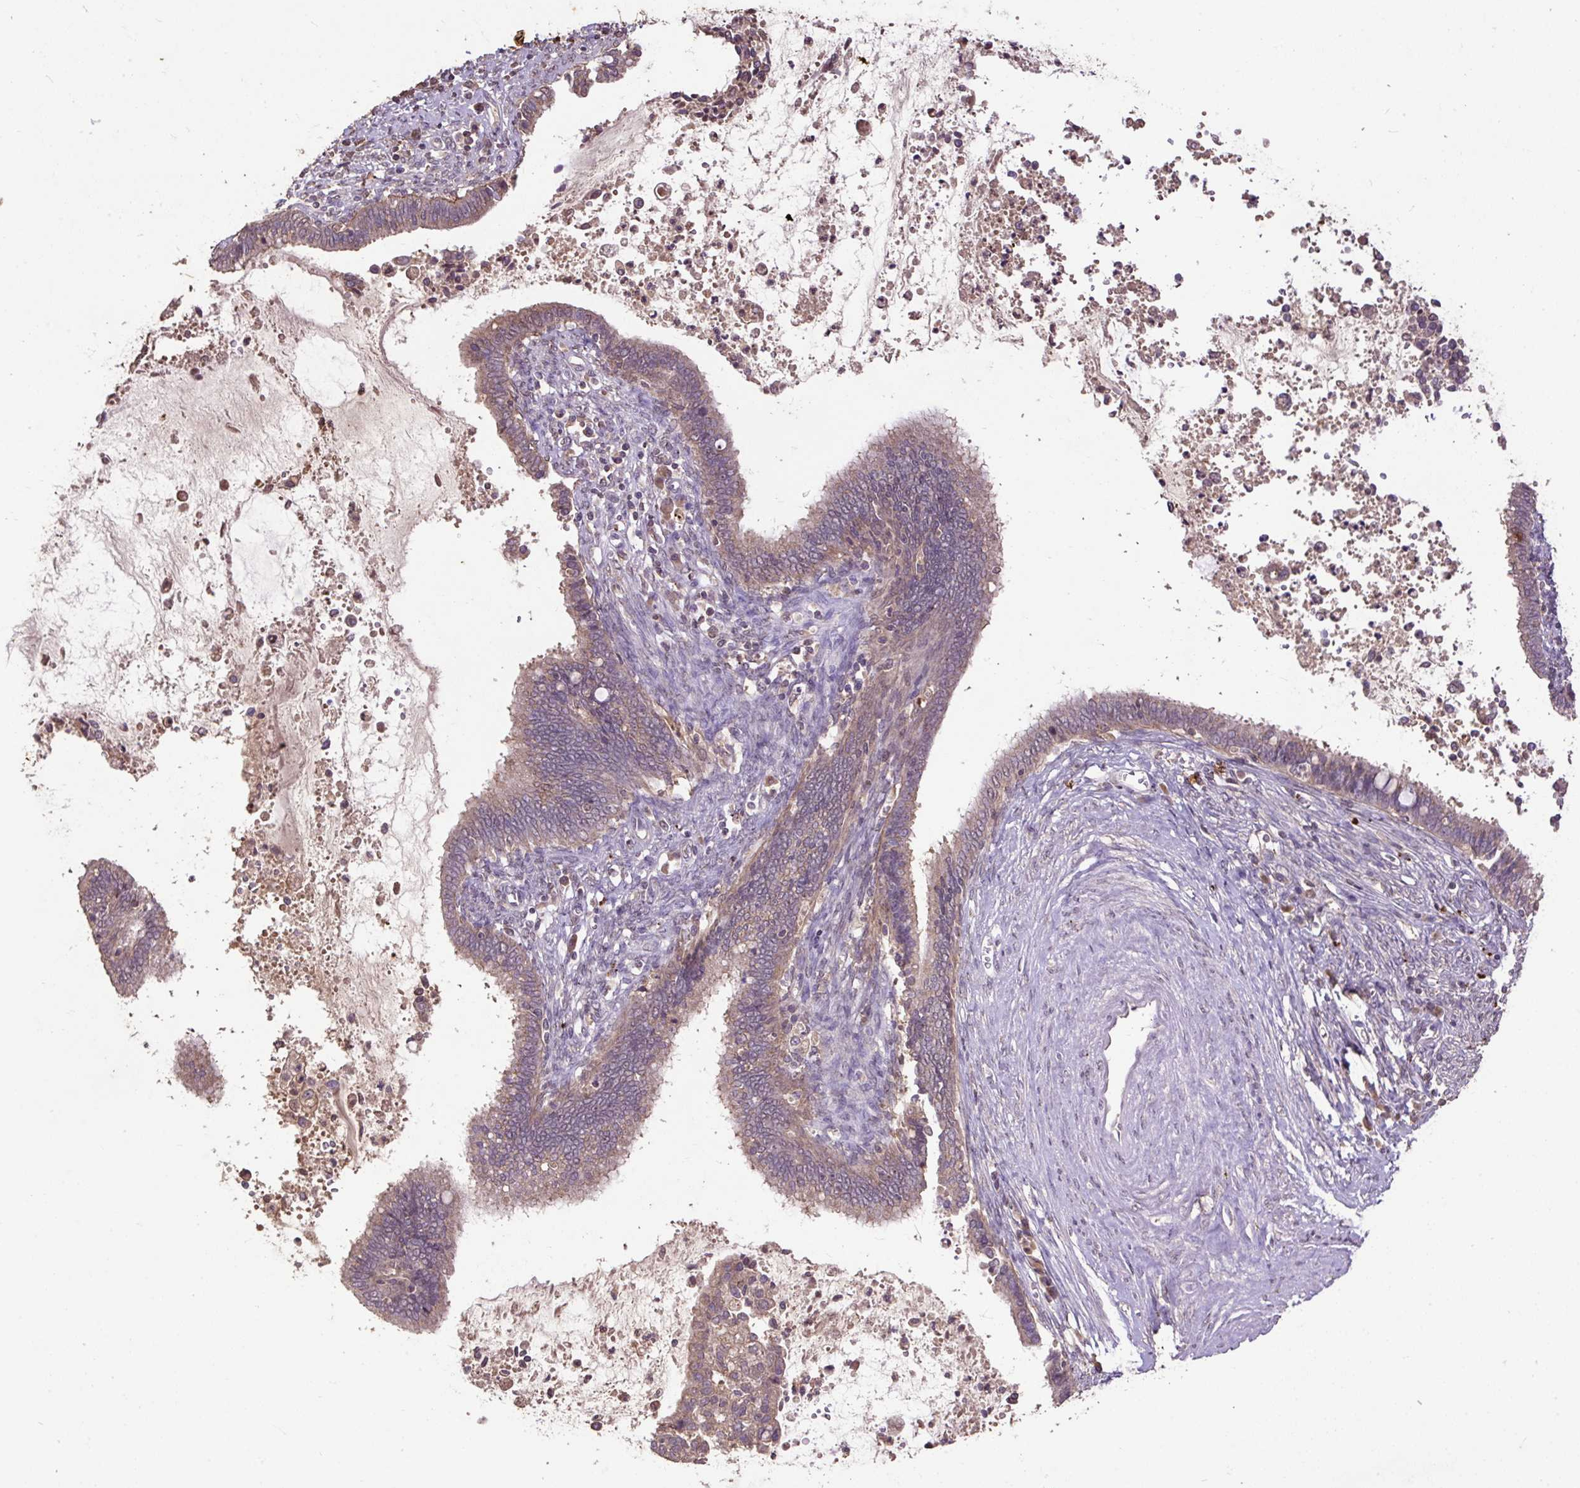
{"staining": {"intensity": "weak", "quantity": "<25%", "location": "cytoplasmic/membranous"}, "tissue": "cervical cancer", "cell_type": "Tumor cells", "image_type": "cancer", "snomed": [{"axis": "morphology", "description": "Adenocarcinoma, NOS"}, {"axis": "topography", "description": "Cervix"}], "caption": "The histopathology image demonstrates no staining of tumor cells in cervical cancer (adenocarcinoma).", "gene": "LRTM2", "patient": {"sex": "female", "age": 44}}